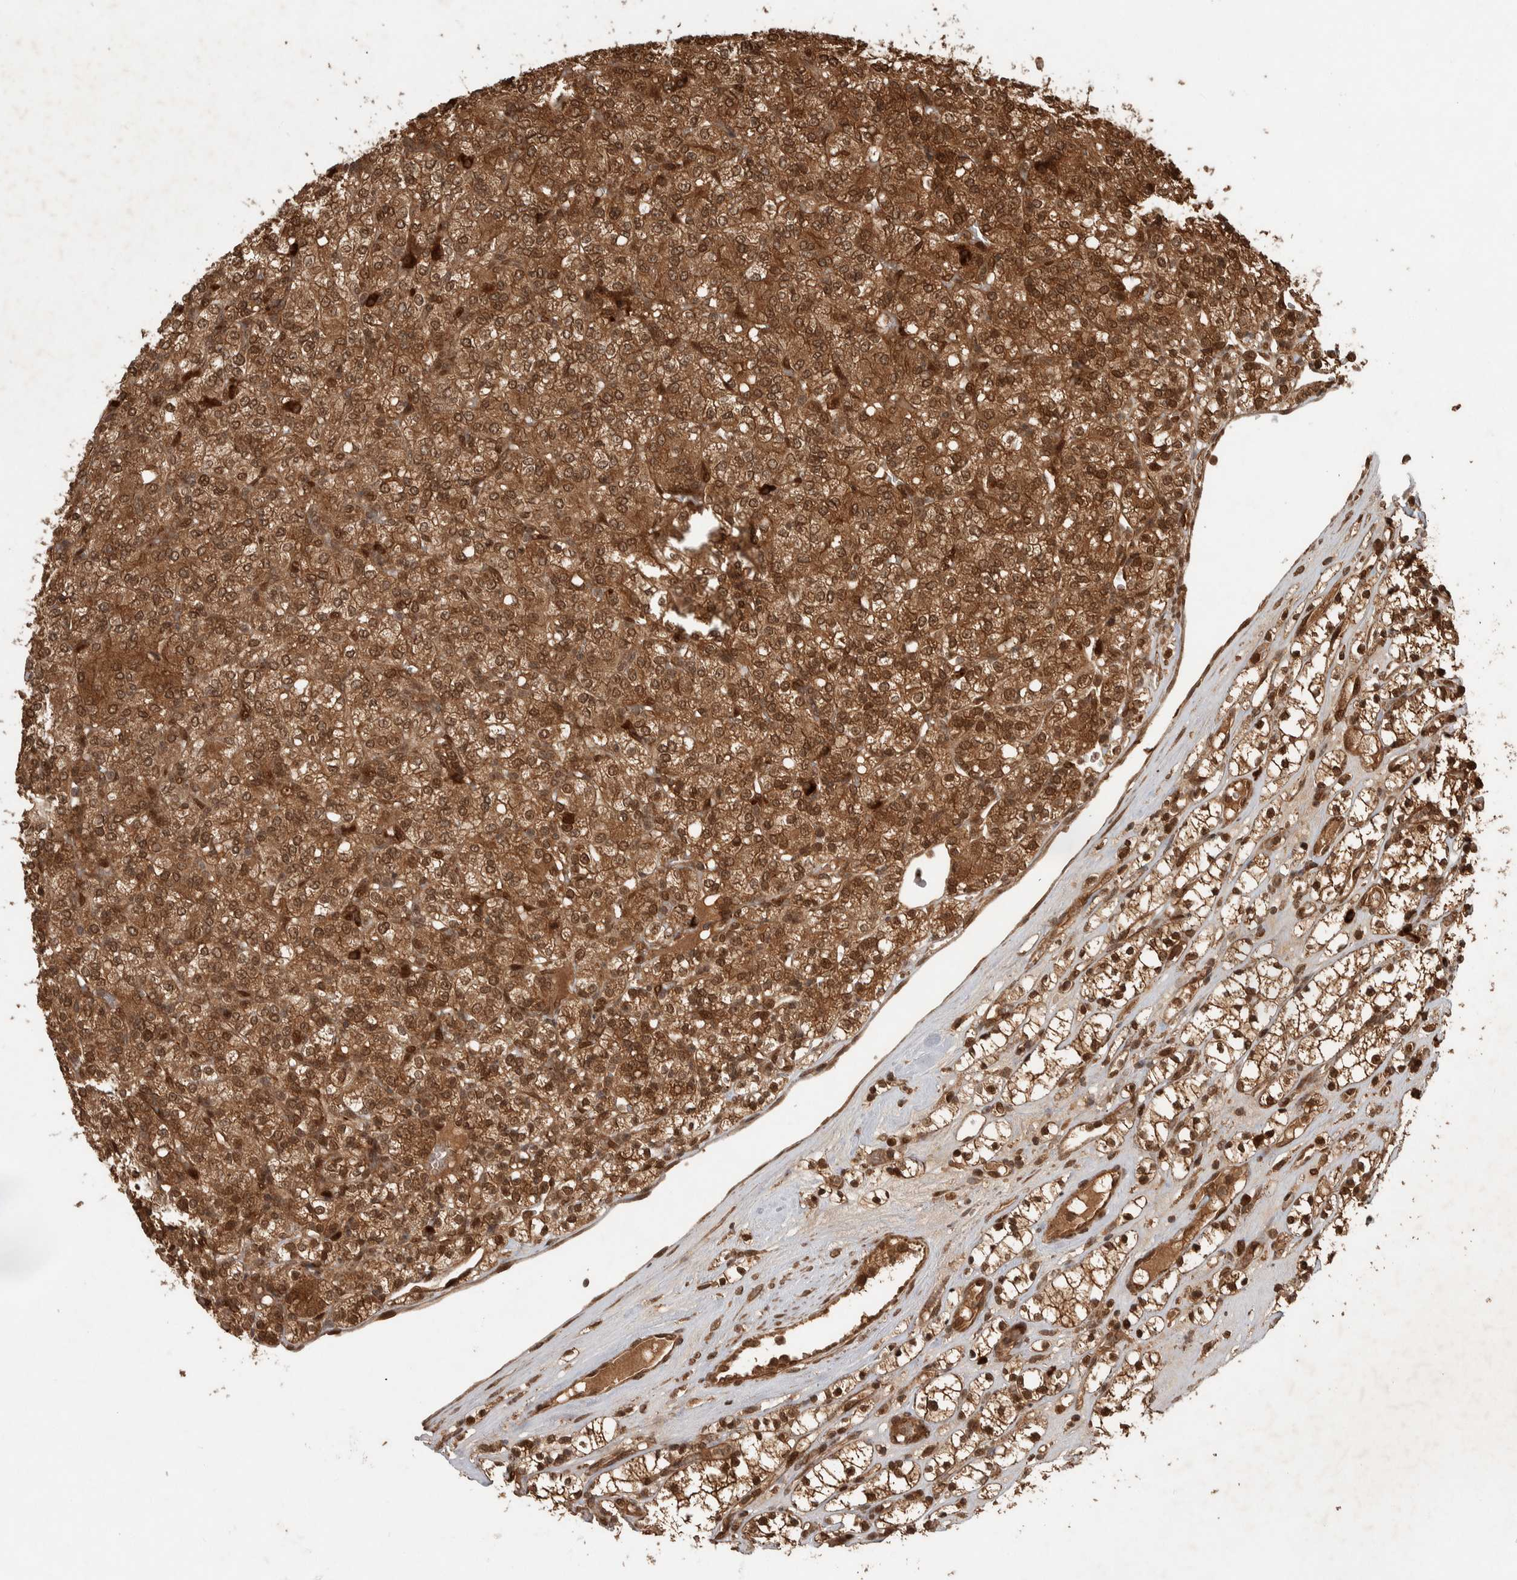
{"staining": {"intensity": "strong", "quantity": ">75%", "location": "cytoplasmic/membranous,nuclear"}, "tissue": "renal cancer", "cell_type": "Tumor cells", "image_type": "cancer", "snomed": [{"axis": "morphology", "description": "Adenocarcinoma, NOS"}, {"axis": "topography", "description": "Kidney"}], "caption": "DAB immunohistochemical staining of human adenocarcinoma (renal) shows strong cytoplasmic/membranous and nuclear protein staining in about >75% of tumor cells.", "gene": "CNTROB", "patient": {"sex": "male", "age": 77}}